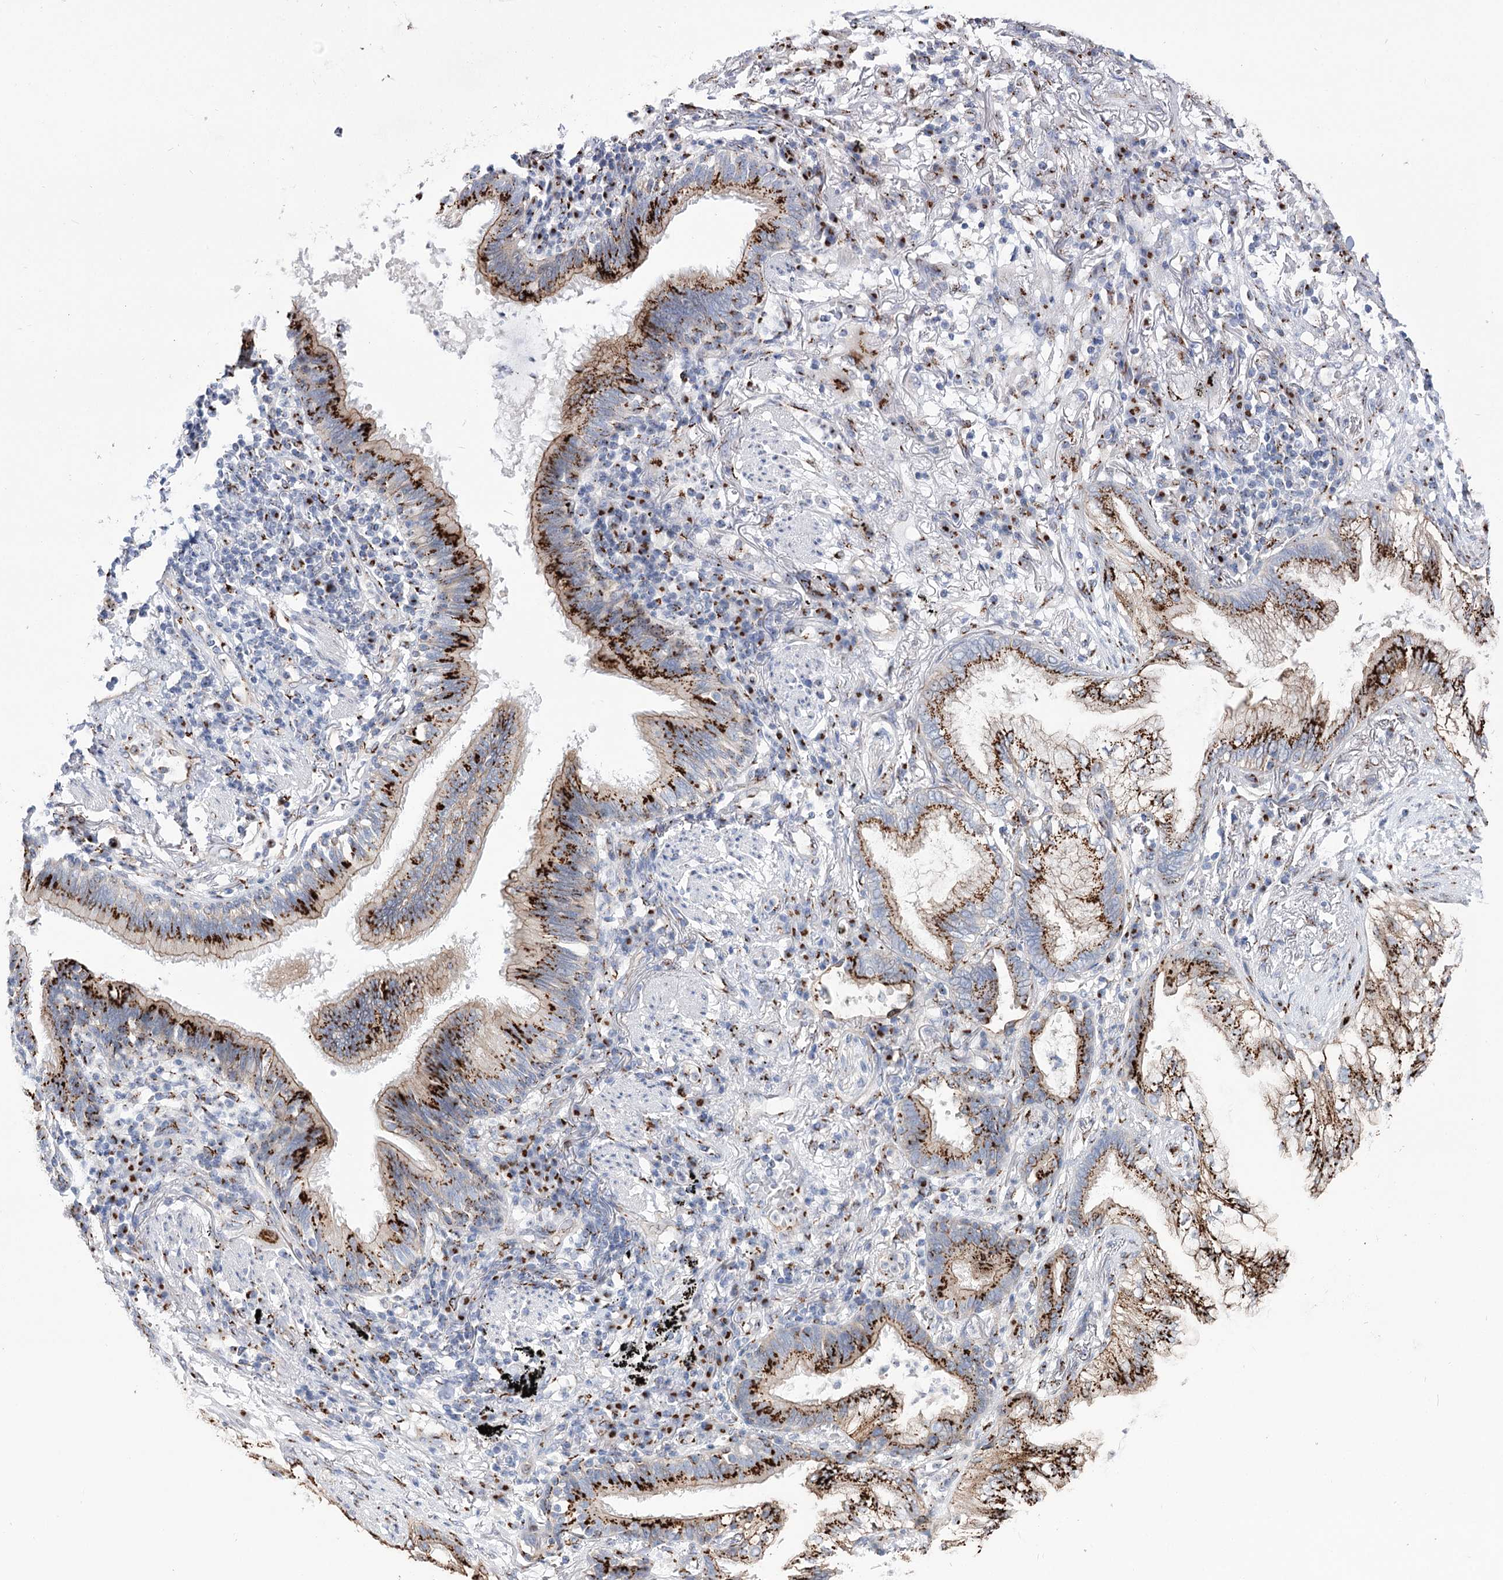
{"staining": {"intensity": "strong", "quantity": ">75%", "location": "cytoplasmic/membranous"}, "tissue": "lung cancer", "cell_type": "Tumor cells", "image_type": "cancer", "snomed": [{"axis": "morphology", "description": "Adenocarcinoma, NOS"}, {"axis": "topography", "description": "Lung"}], "caption": "Immunohistochemistry histopathology image of neoplastic tissue: human lung cancer stained using IHC exhibits high levels of strong protein expression localized specifically in the cytoplasmic/membranous of tumor cells, appearing as a cytoplasmic/membranous brown color.", "gene": "TMEM165", "patient": {"sex": "female", "age": 70}}